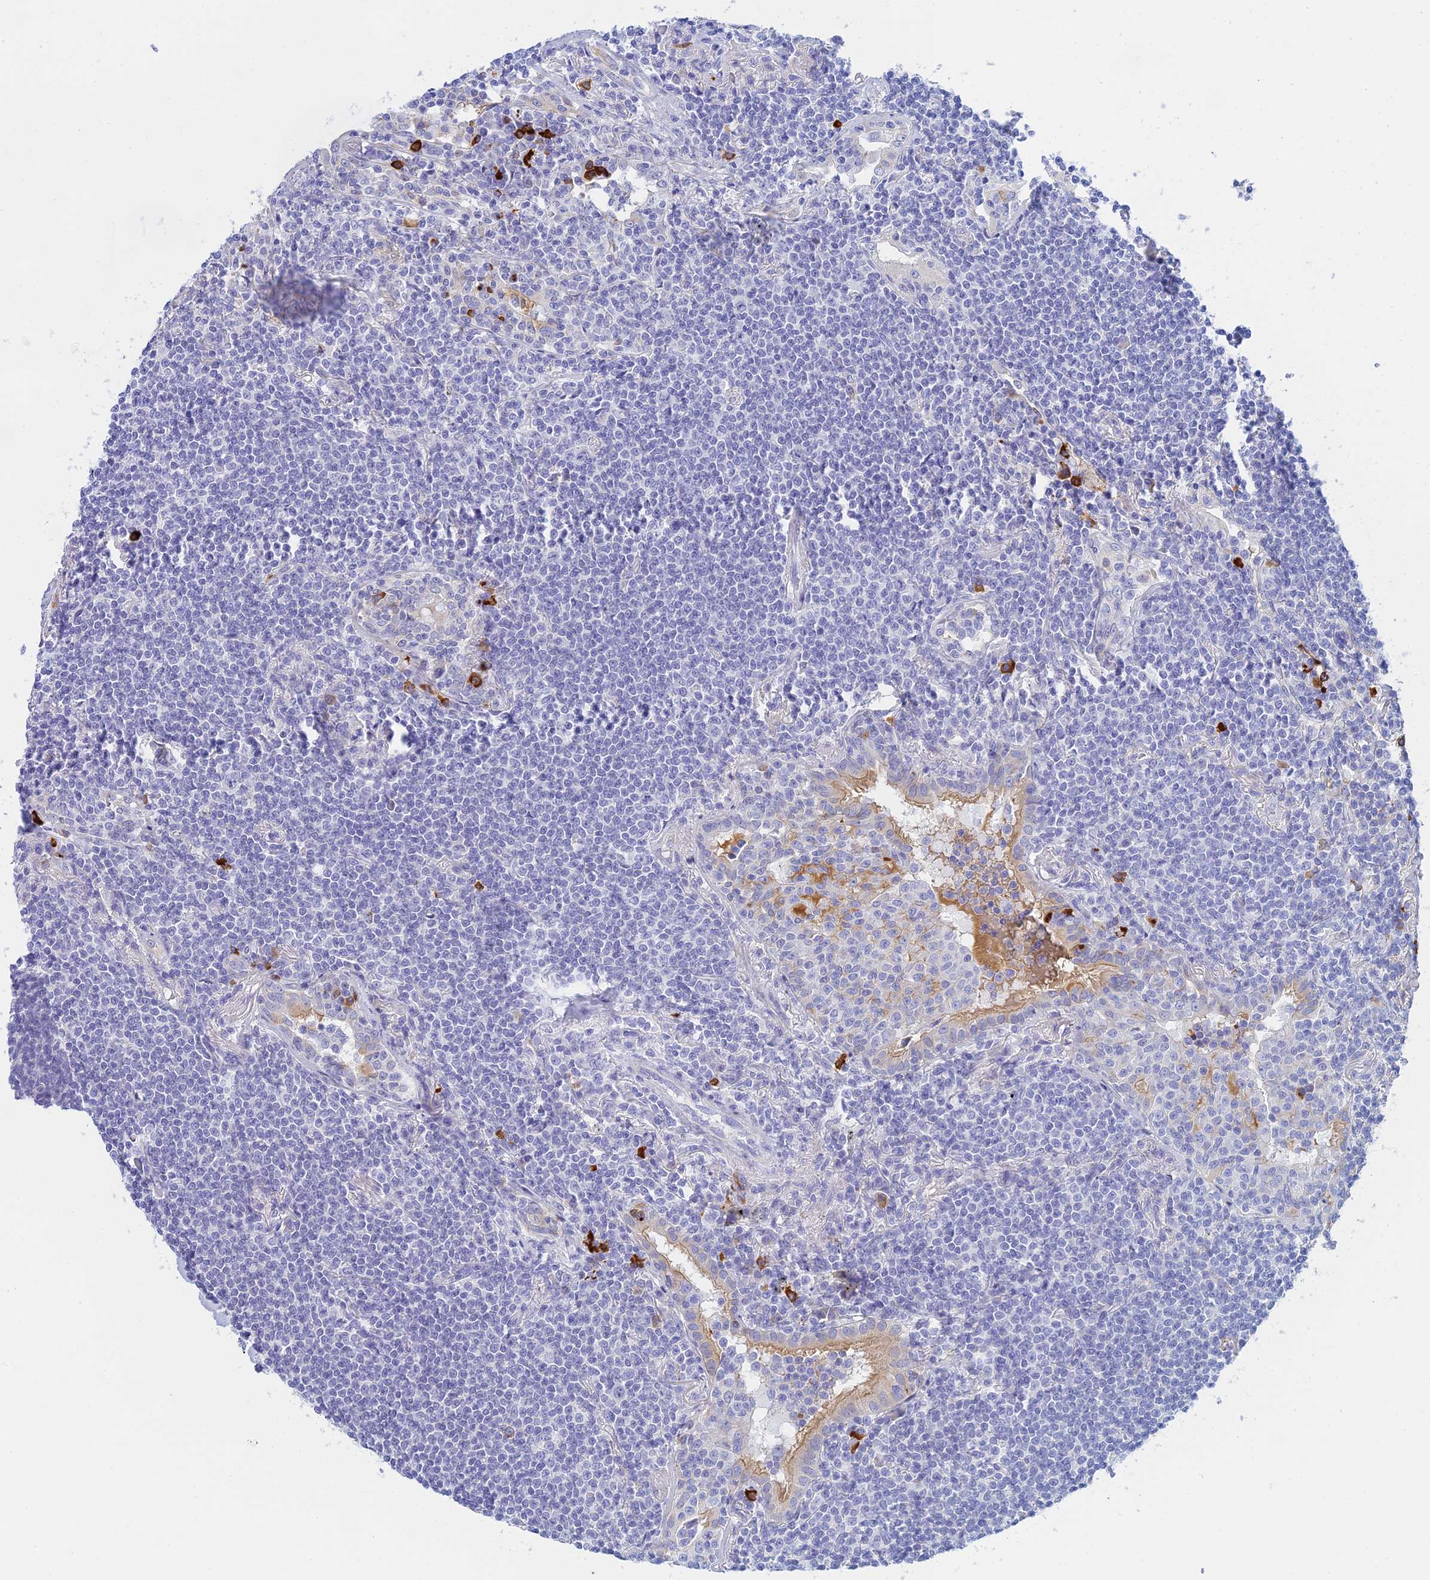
{"staining": {"intensity": "negative", "quantity": "none", "location": "none"}, "tissue": "lymphoma", "cell_type": "Tumor cells", "image_type": "cancer", "snomed": [{"axis": "morphology", "description": "Malignant lymphoma, non-Hodgkin's type, Low grade"}, {"axis": "topography", "description": "Lung"}], "caption": "IHC histopathology image of low-grade malignant lymphoma, non-Hodgkin's type stained for a protein (brown), which demonstrates no expression in tumor cells.", "gene": "CEP152", "patient": {"sex": "female", "age": 71}}